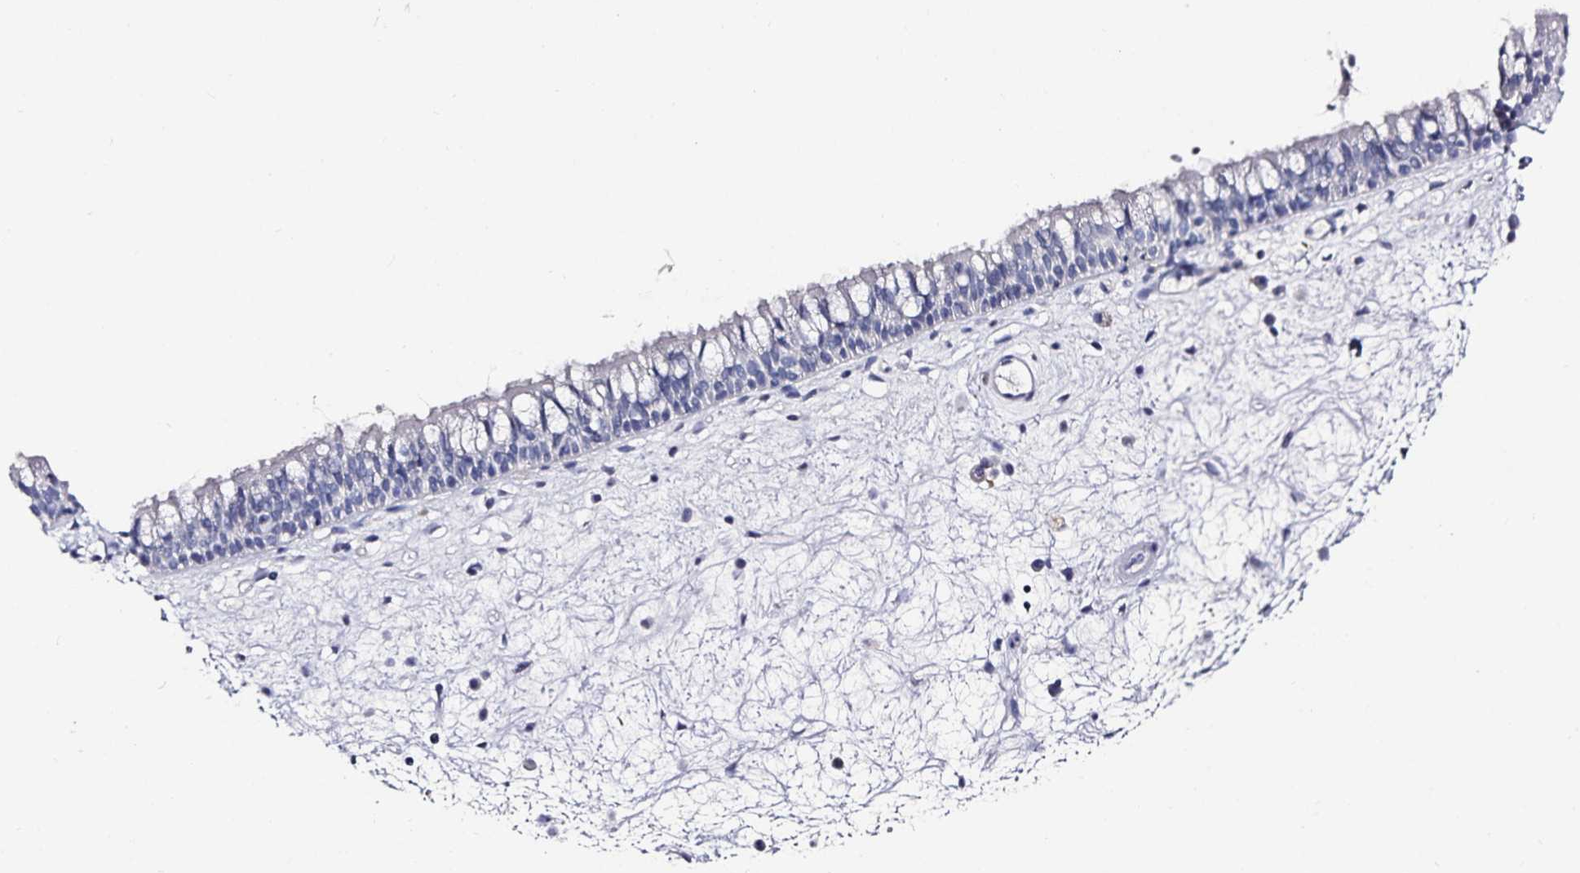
{"staining": {"intensity": "negative", "quantity": "none", "location": "none"}, "tissue": "nasopharynx", "cell_type": "Respiratory epithelial cells", "image_type": "normal", "snomed": [{"axis": "morphology", "description": "Normal tissue, NOS"}, {"axis": "topography", "description": "Nasopharynx"}], "caption": "Immunohistochemistry (IHC) micrograph of unremarkable nasopharynx: nasopharynx stained with DAB (3,3'-diaminobenzidine) exhibits no significant protein staining in respiratory epithelial cells.", "gene": "TTR", "patient": {"sex": "male", "age": 69}}